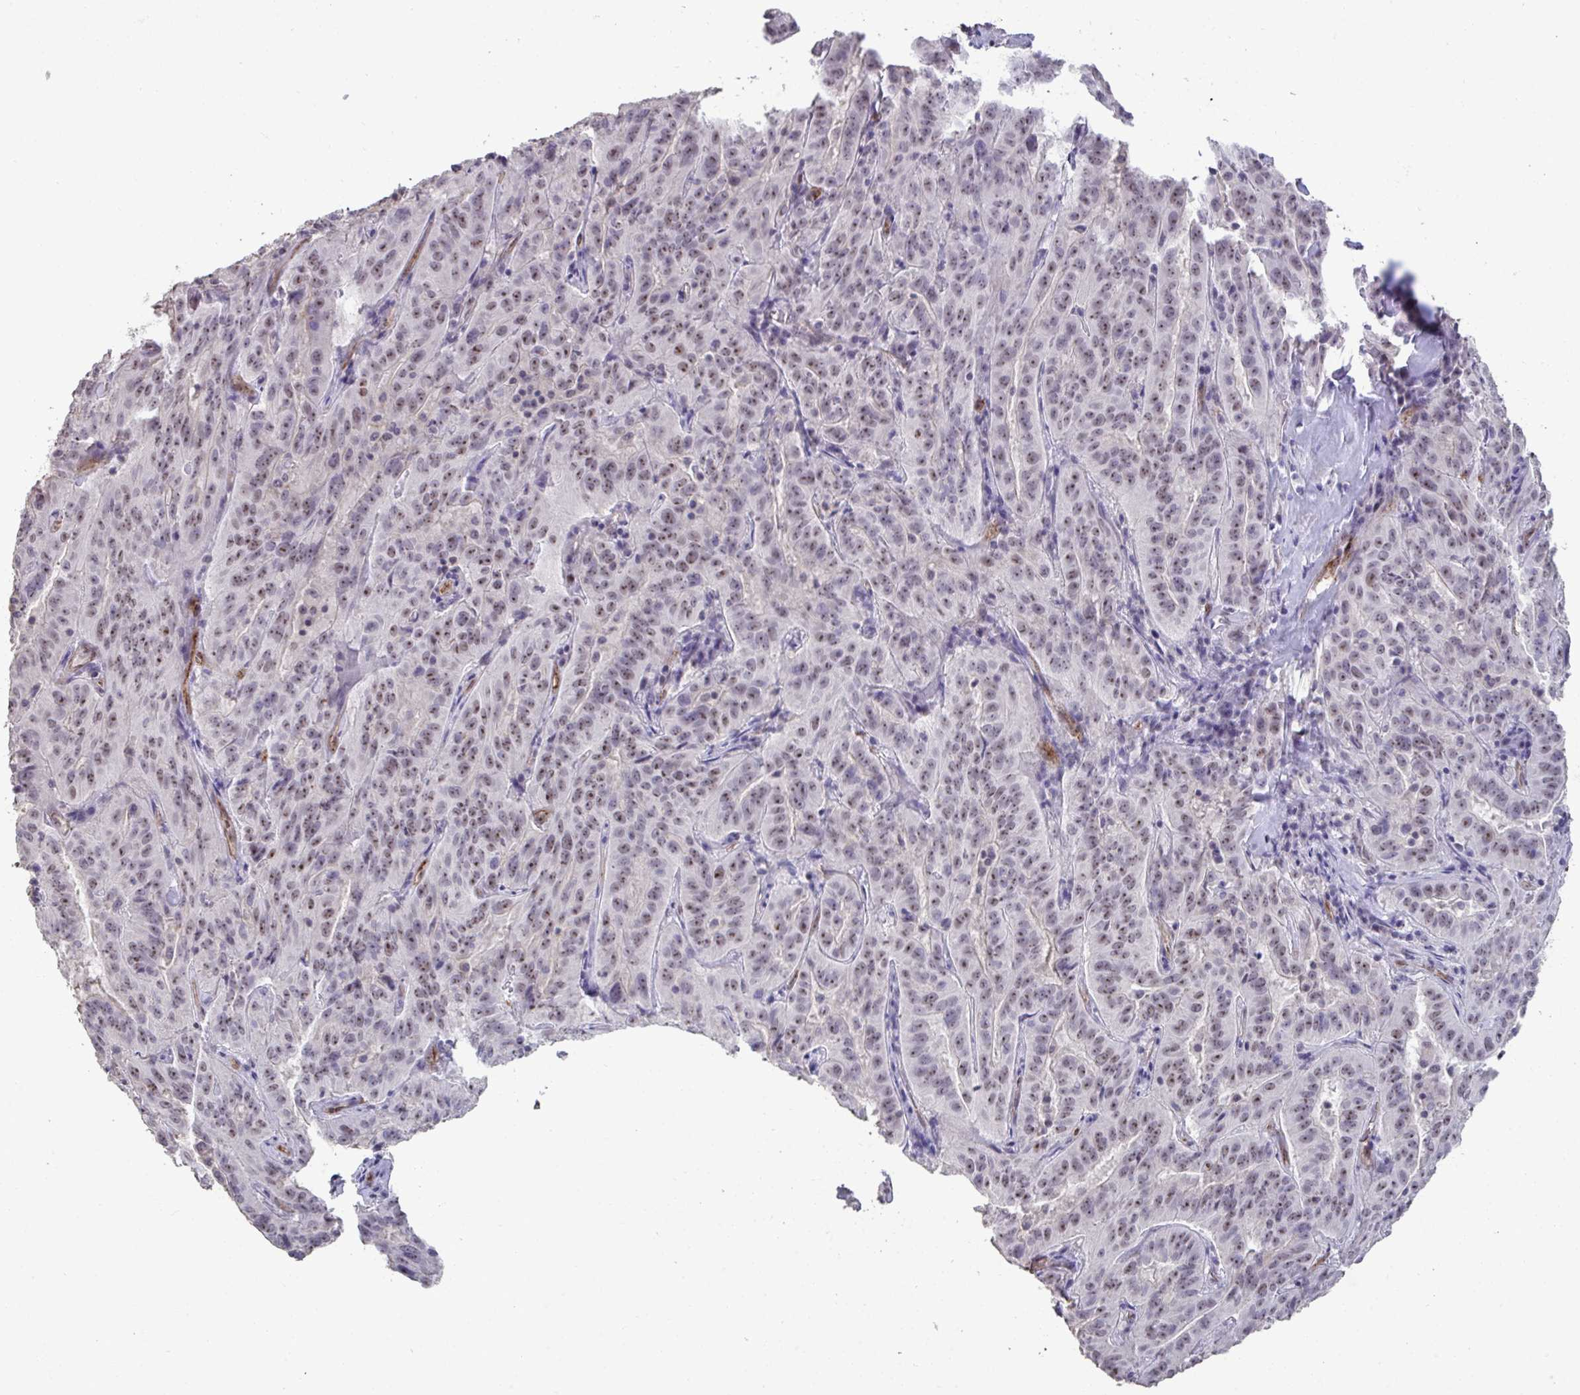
{"staining": {"intensity": "moderate", "quantity": ">75%", "location": "nuclear"}, "tissue": "pancreatic cancer", "cell_type": "Tumor cells", "image_type": "cancer", "snomed": [{"axis": "morphology", "description": "Adenocarcinoma, NOS"}, {"axis": "topography", "description": "Pancreas"}], "caption": "There is medium levels of moderate nuclear staining in tumor cells of pancreatic cancer, as demonstrated by immunohistochemical staining (brown color).", "gene": "SENP3", "patient": {"sex": "male", "age": 63}}